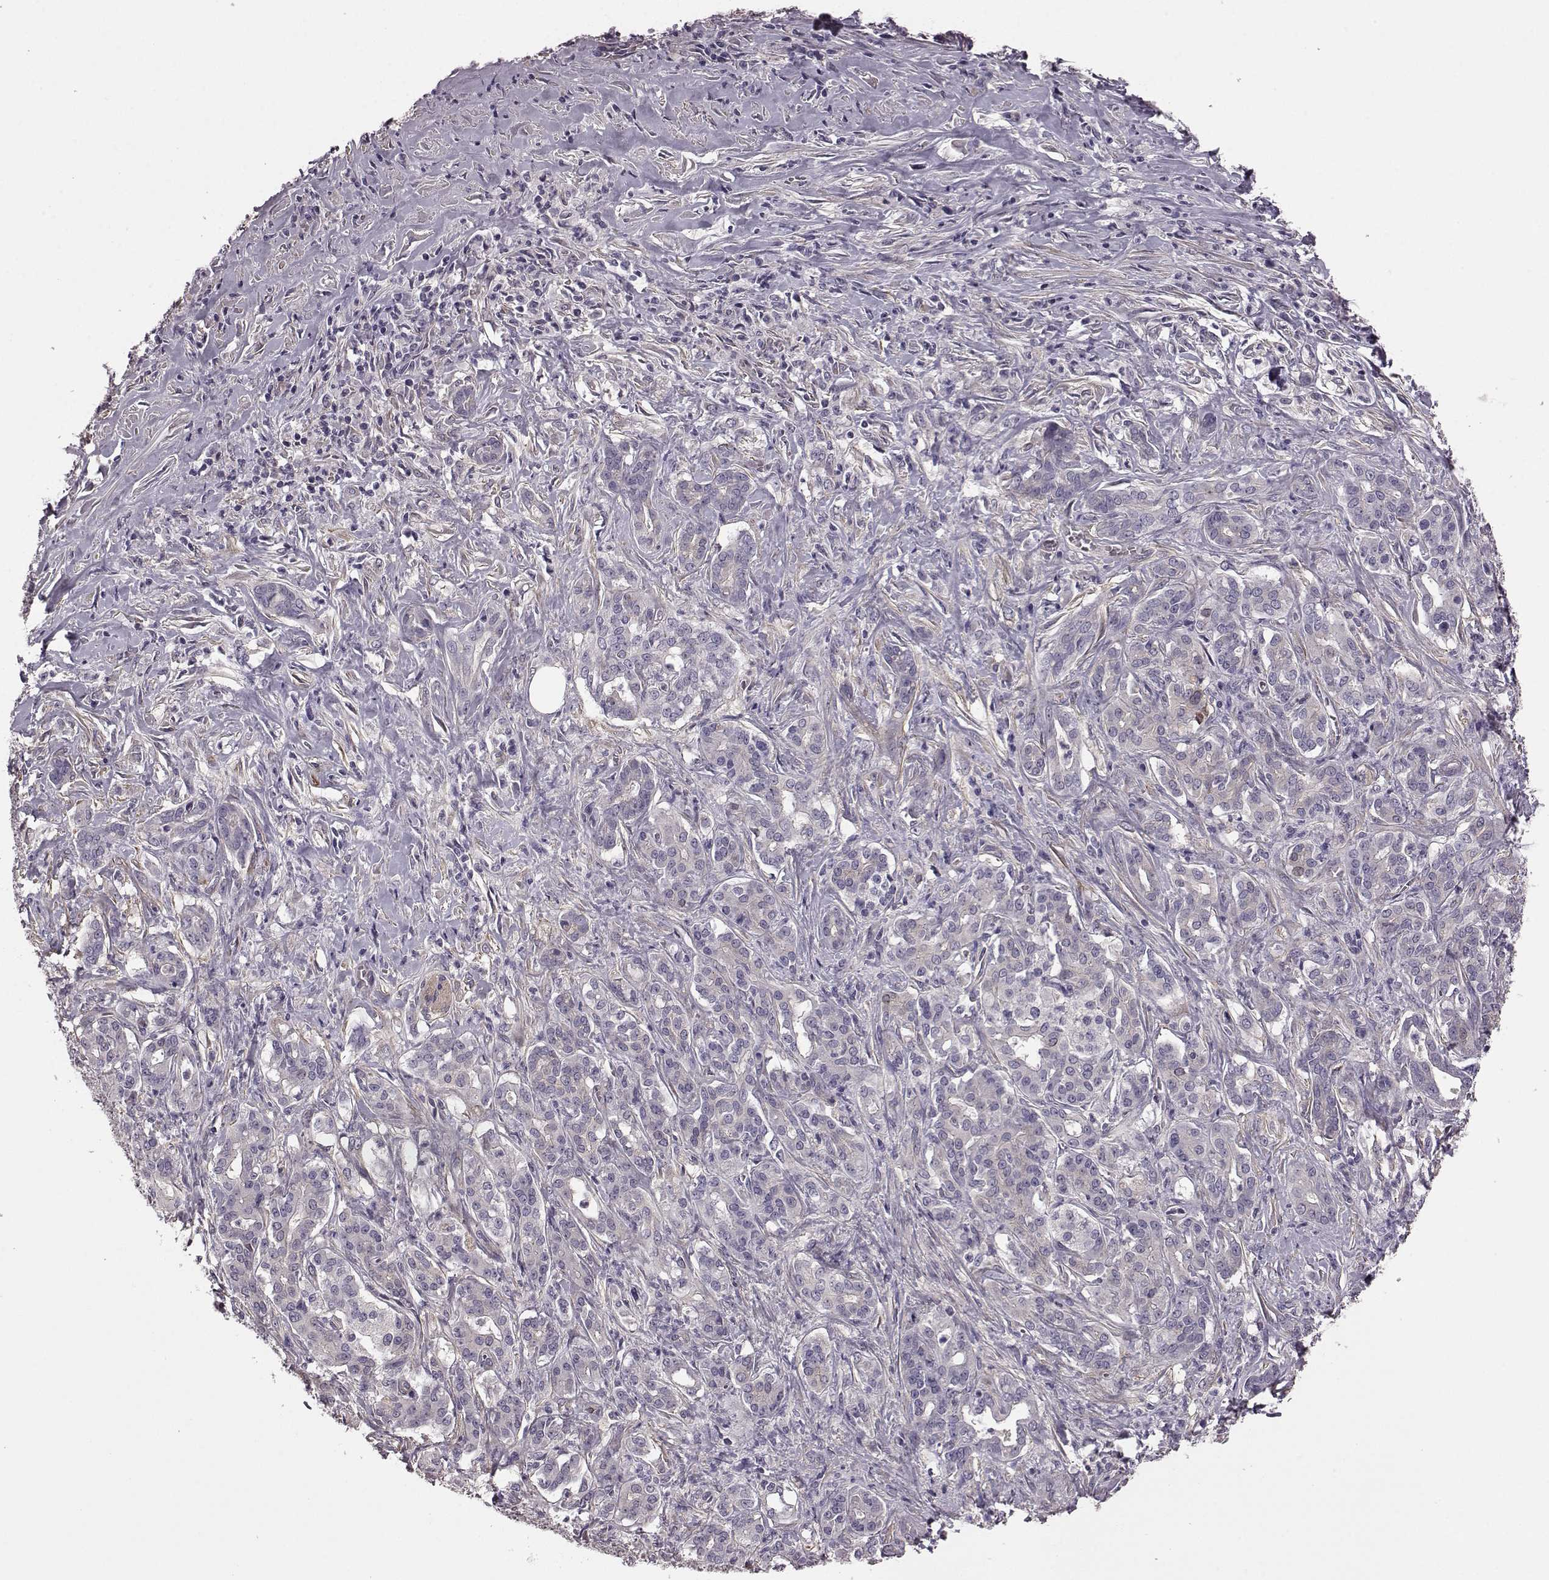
{"staining": {"intensity": "negative", "quantity": "none", "location": "none"}, "tissue": "pancreatic cancer", "cell_type": "Tumor cells", "image_type": "cancer", "snomed": [{"axis": "morphology", "description": "Normal tissue, NOS"}, {"axis": "morphology", "description": "Inflammation, NOS"}, {"axis": "morphology", "description": "Adenocarcinoma, NOS"}, {"axis": "topography", "description": "Pancreas"}], "caption": "An image of human pancreatic cancer is negative for staining in tumor cells.", "gene": "GRK1", "patient": {"sex": "male", "age": 57}}